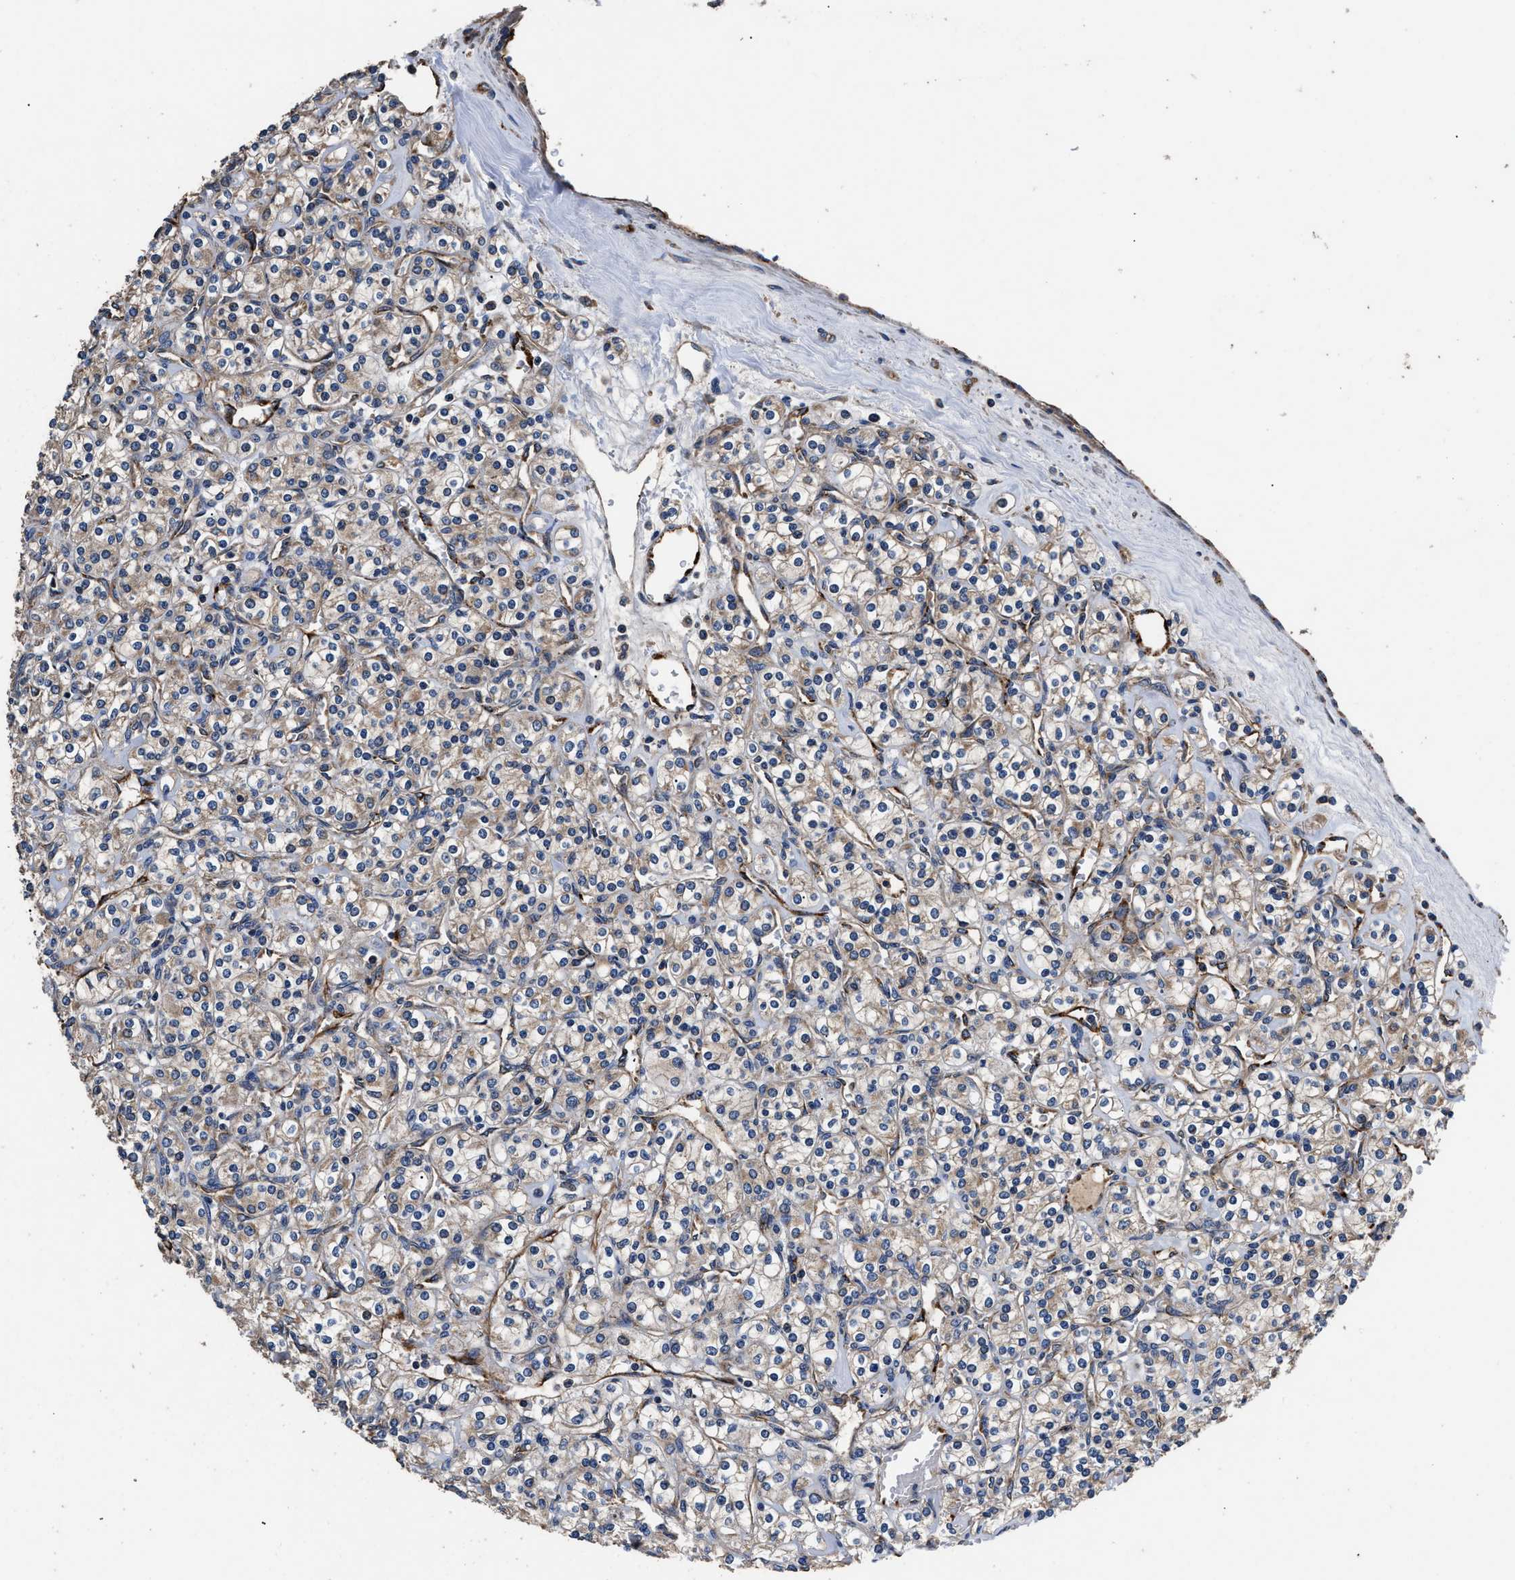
{"staining": {"intensity": "weak", "quantity": "25%-75%", "location": "cytoplasmic/membranous"}, "tissue": "renal cancer", "cell_type": "Tumor cells", "image_type": "cancer", "snomed": [{"axis": "morphology", "description": "Adenocarcinoma, NOS"}, {"axis": "topography", "description": "Kidney"}], "caption": "An IHC photomicrograph of tumor tissue is shown. Protein staining in brown shows weak cytoplasmic/membranous positivity in adenocarcinoma (renal) within tumor cells.", "gene": "DHRS7B", "patient": {"sex": "male", "age": 77}}